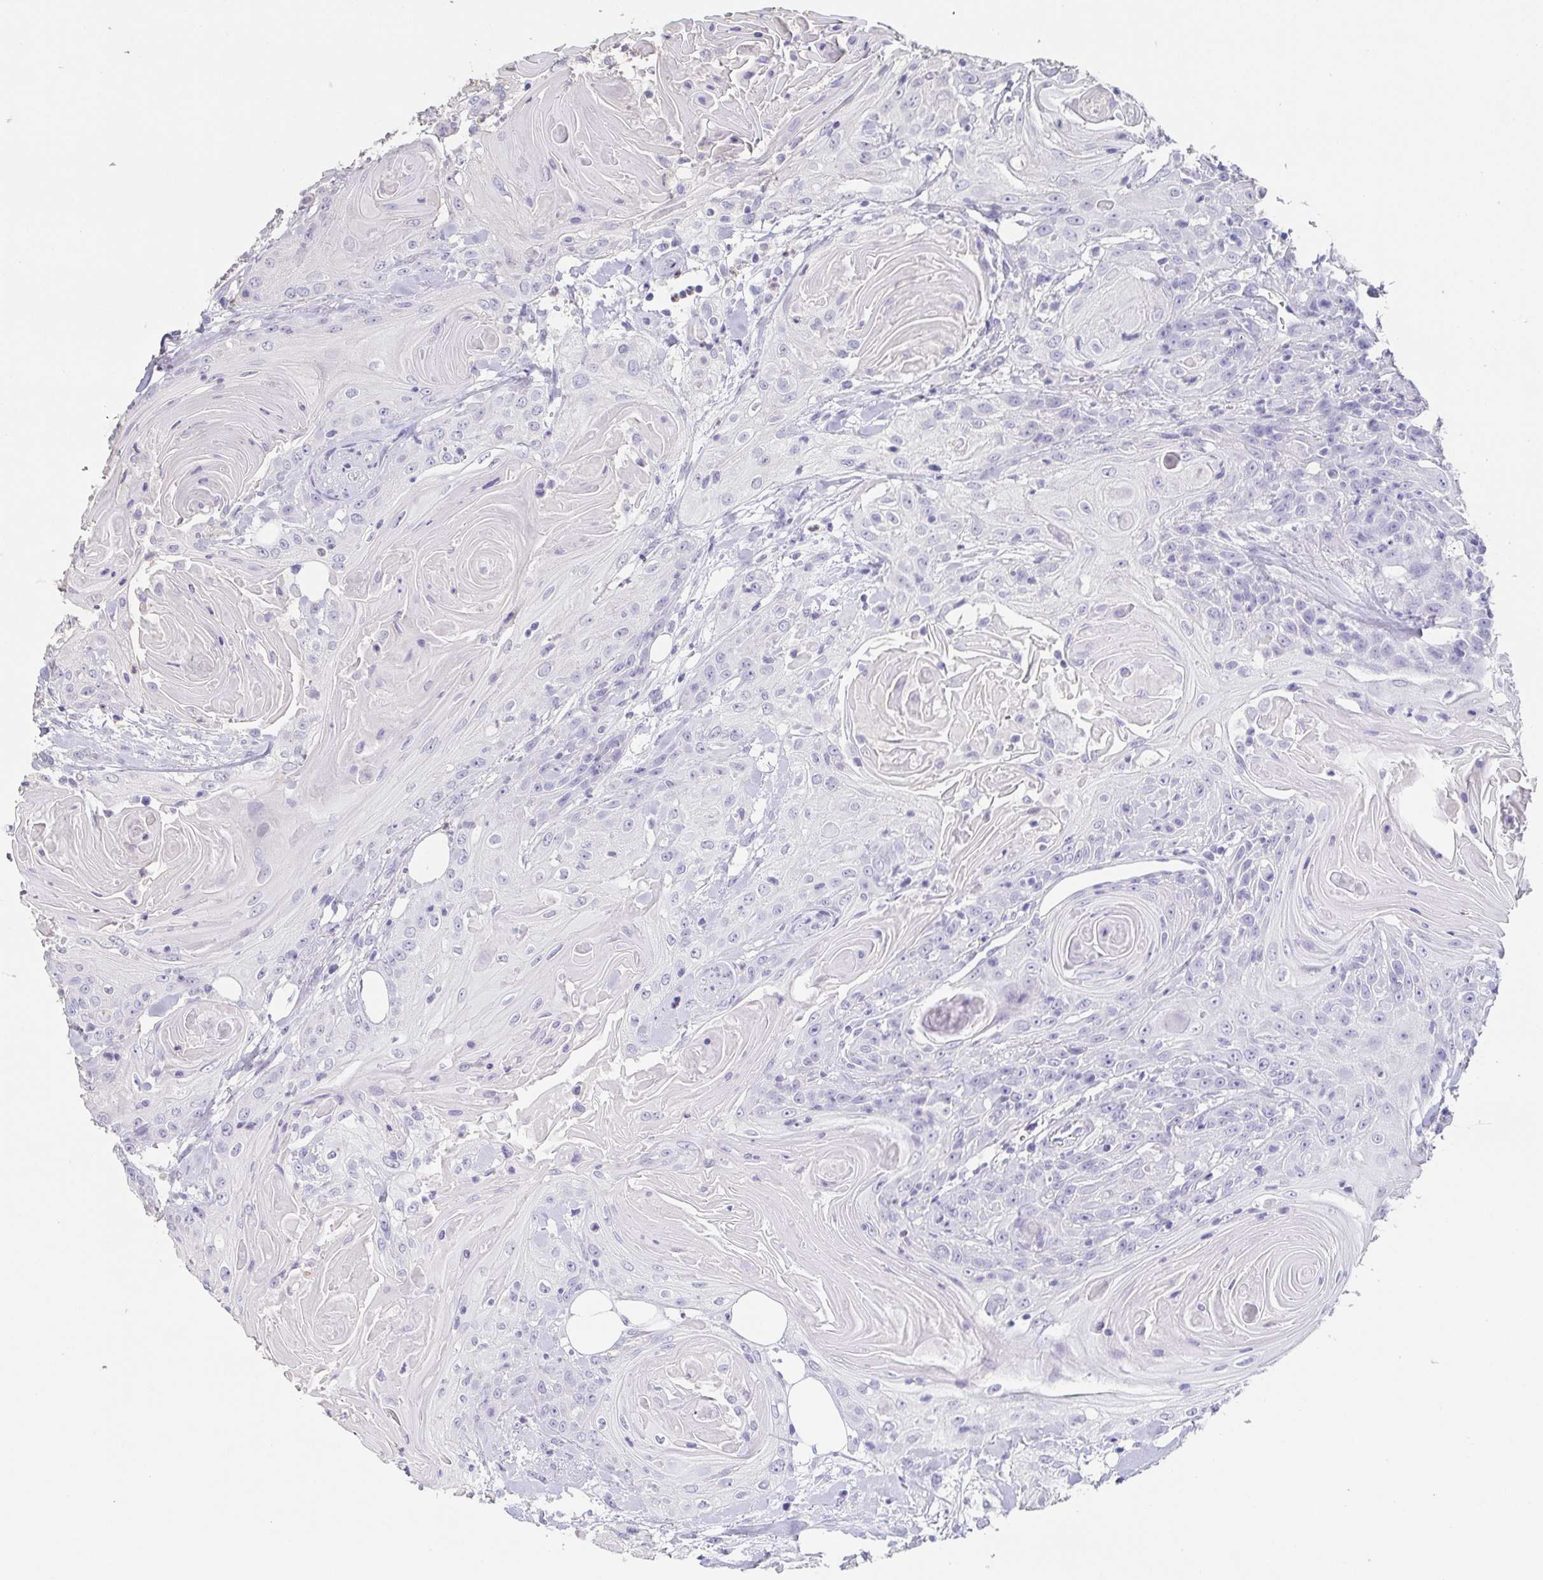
{"staining": {"intensity": "negative", "quantity": "none", "location": "none"}, "tissue": "head and neck cancer", "cell_type": "Tumor cells", "image_type": "cancer", "snomed": [{"axis": "morphology", "description": "Squamous cell carcinoma, NOS"}, {"axis": "topography", "description": "Head-Neck"}], "caption": "Immunohistochemistry of human squamous cell carcinoma (head and neck) displays no staining in tumor cells.", "gene": "BPIFA2", "patient": {"sex": "female", "age": 84}}